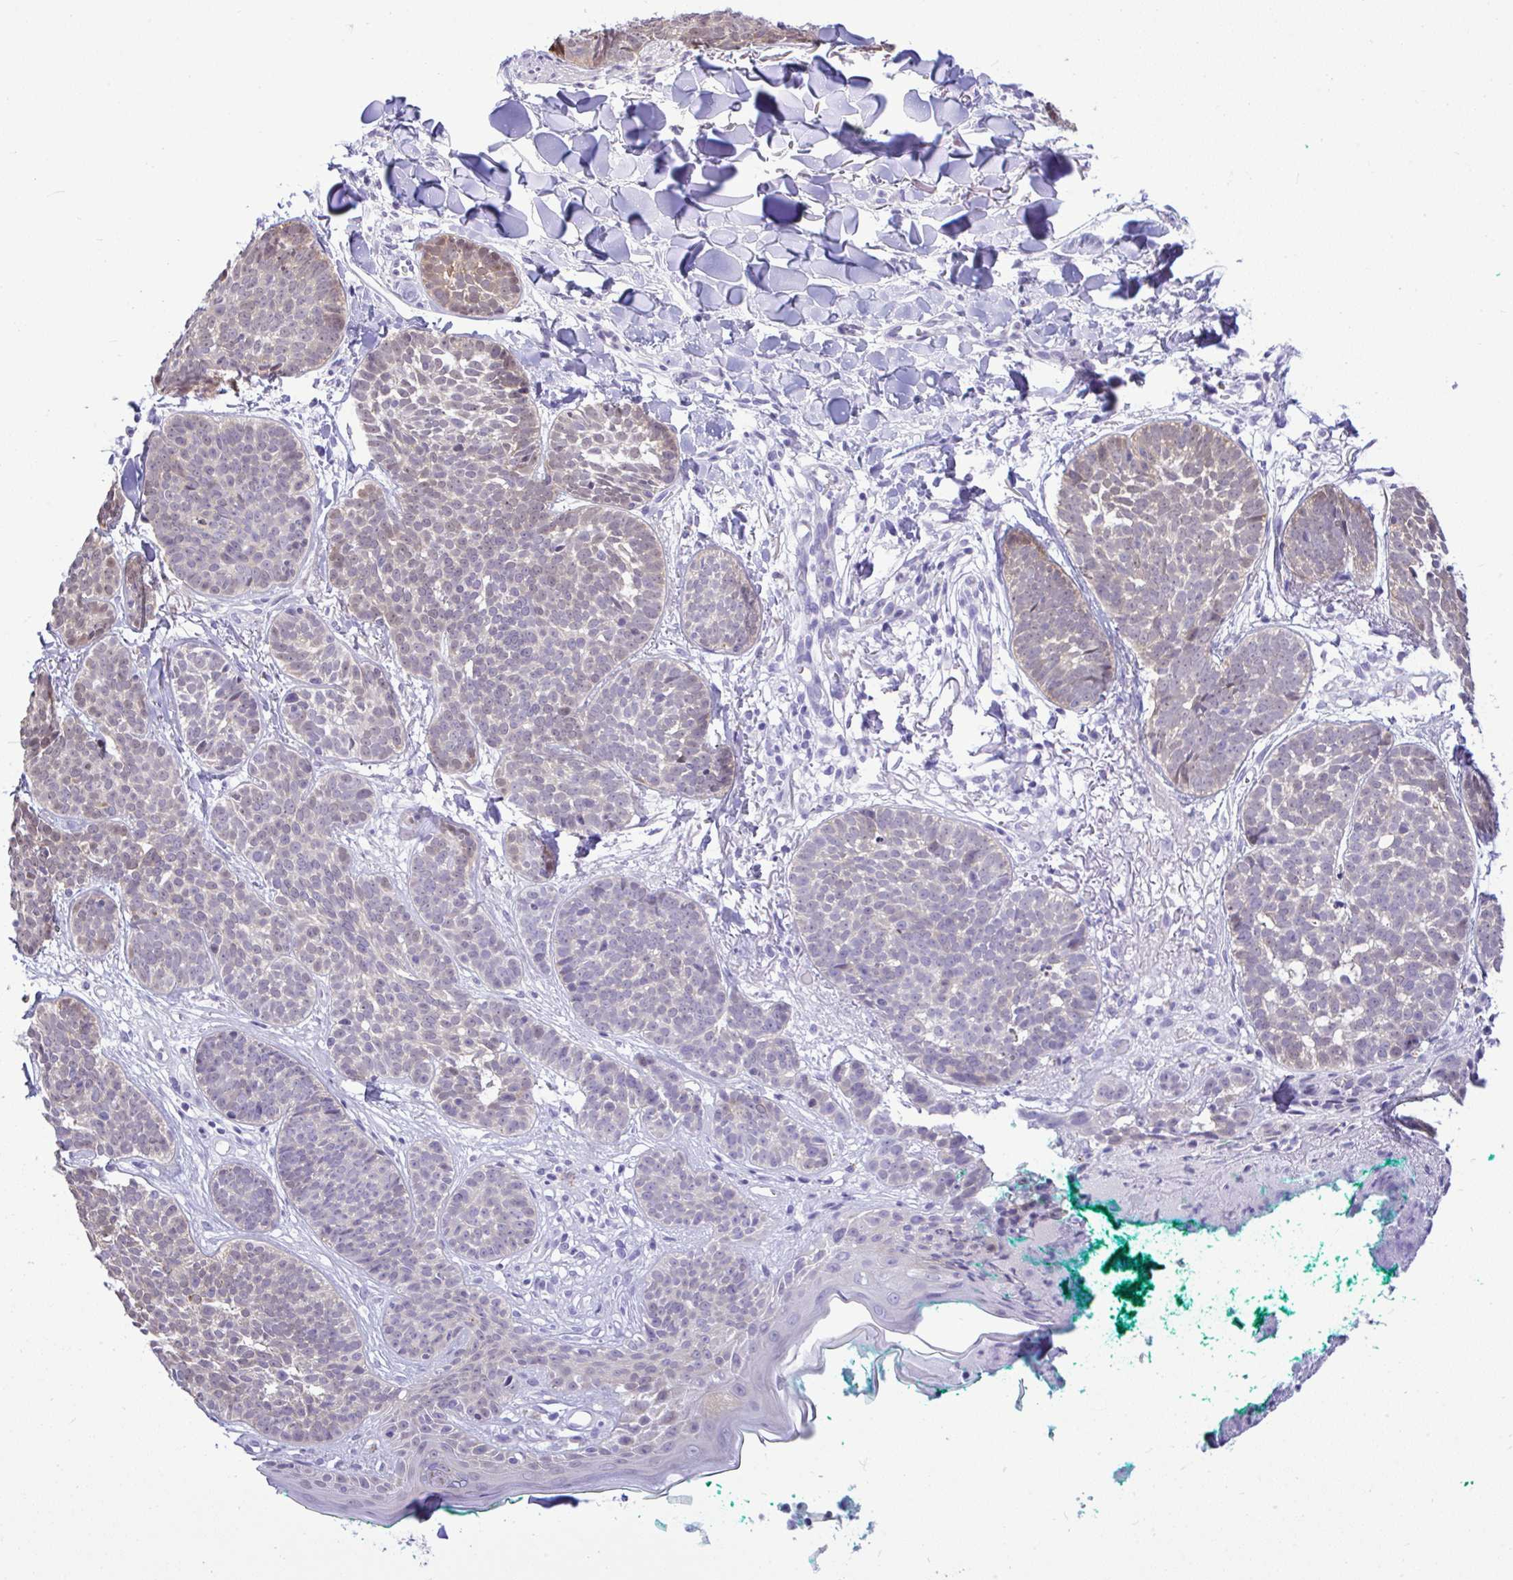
{"staining": {"intensity": "weak", "quantity": "<25%", "location": "nuclear"}, "tissue": "skin cancer", "cell_type": "Tumor cells", "image_type": "cancer", "snomed": [{"axis": "morphology", "description": "Basal cell carcinoma"}, {"axis": "topography", "description": "Skin"}, {"axis": "topography", "description": "Skin of neck"}, {"axis": "topography", "description": "Skin of shoulder"}, {"axis": "topography", "description": "Skin of back"}], "caption": "IHC of human basal cell carcinoma (skin) shows no positivity in tumor cells.", "gene": "ZNF485", "patient": {"sex": "male", "age": 80}}